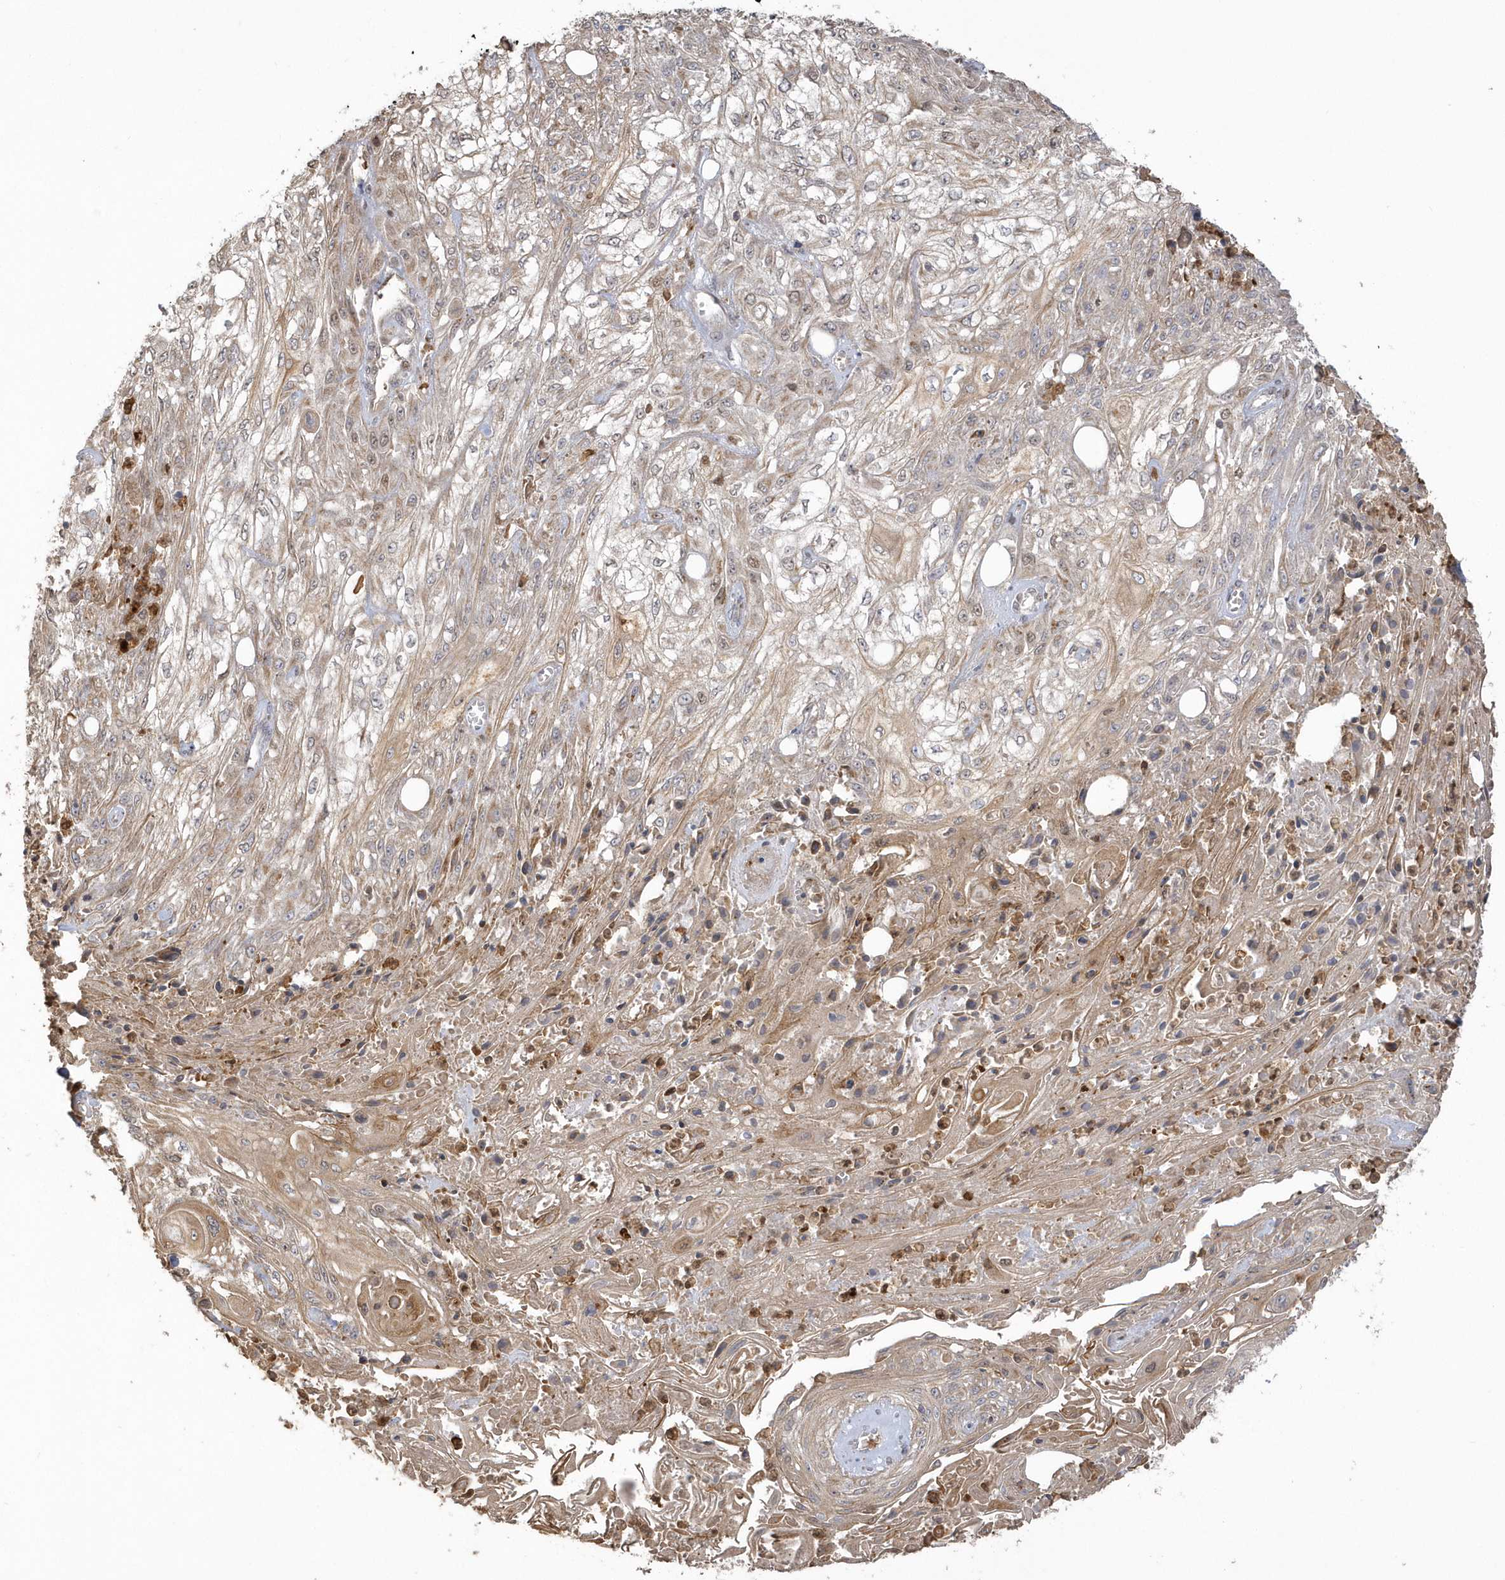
{"staining": {"intensity": "moderate", "quantity": "25%-75%", "location": "nuclear"}, "tissue": "skin cancer", "cell_type": "Tumor cells", "image_type": "cancer", "snomed": [{"axis": "morphology", "description": "Squamous cell carcinoma, NOS"}, {"axis": "morphology", "description": "Squamous cell carcinoma, metastatic, NOS"}, {"axis": "topography", "description": "Skin"}, {"axis": "topography", "description": "Lymph node"}], "caption": "IHC image of neoplastic tissue: human skin cancer (squamous cell carcinoma) stained using immunohistochemistry (IHC) displays medium levels of moderate protein expression localized specifically in the nuclear of tumor cells, appearing as a nuclear brown color.", "gene": "NAF1", "patient": {"sex": "male", "age": 75}}